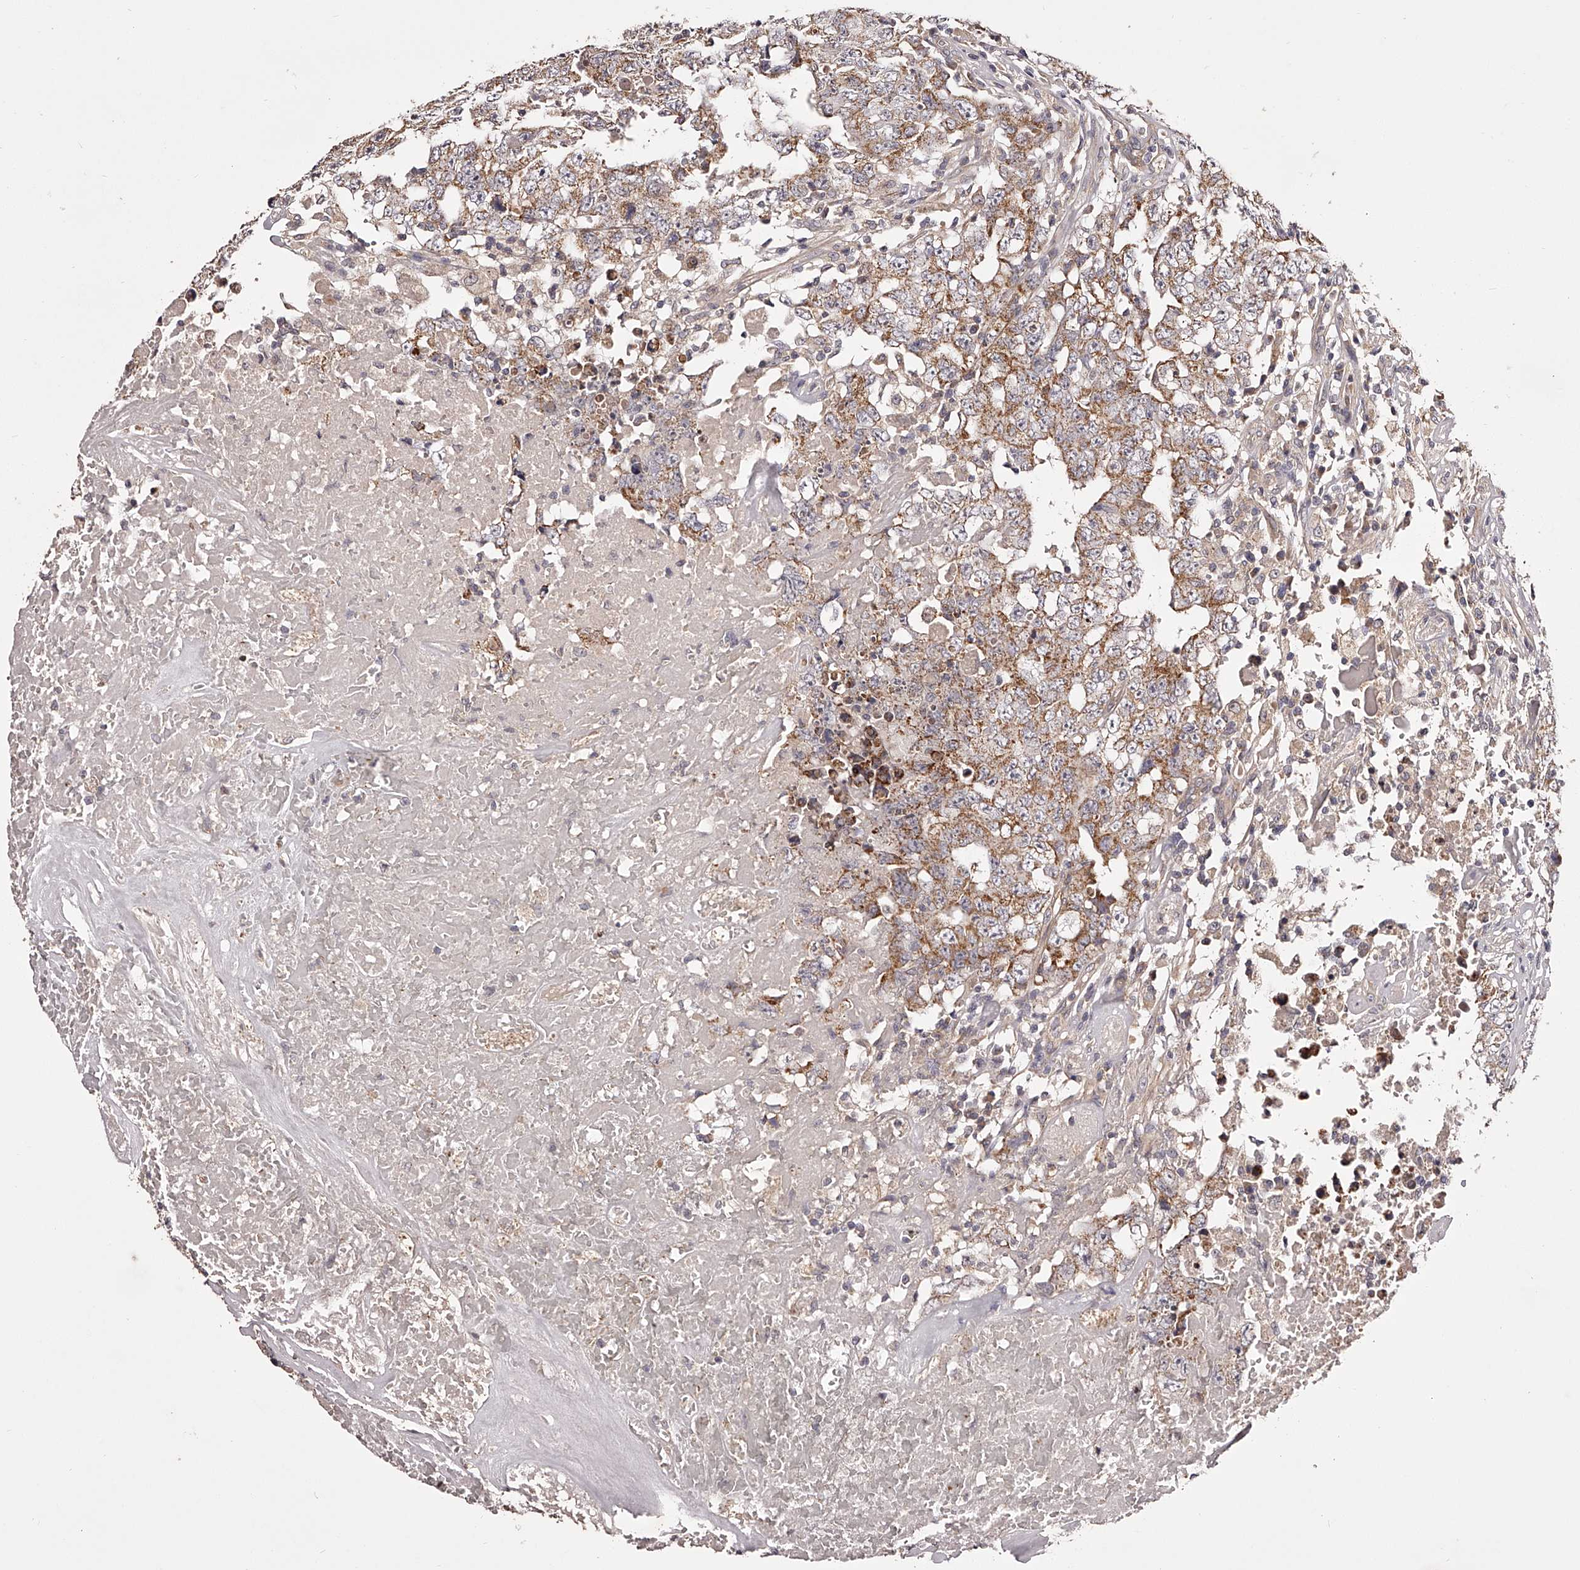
{"staining": {"intensity": "moderate", "quantity": ">75%", "location": "cytoplasmic/membranous"}, "tissue": "testis cancer", "cell_type": "Tumor cells", "image_type": "cancer", "snomed": [{"axis": "morphology", "description": "Carcinoma, Embryonal, NOS"}, {"axis": "topography", "description": "Testis"}], "caption": "Moderate cytoplasmic/membranous protein expression is identified in about >75% of tumor cells in testis cancer (embryonal carcinoma).", "gene": "ODF2L", "patient": {"sex": "male", "age": 26}}